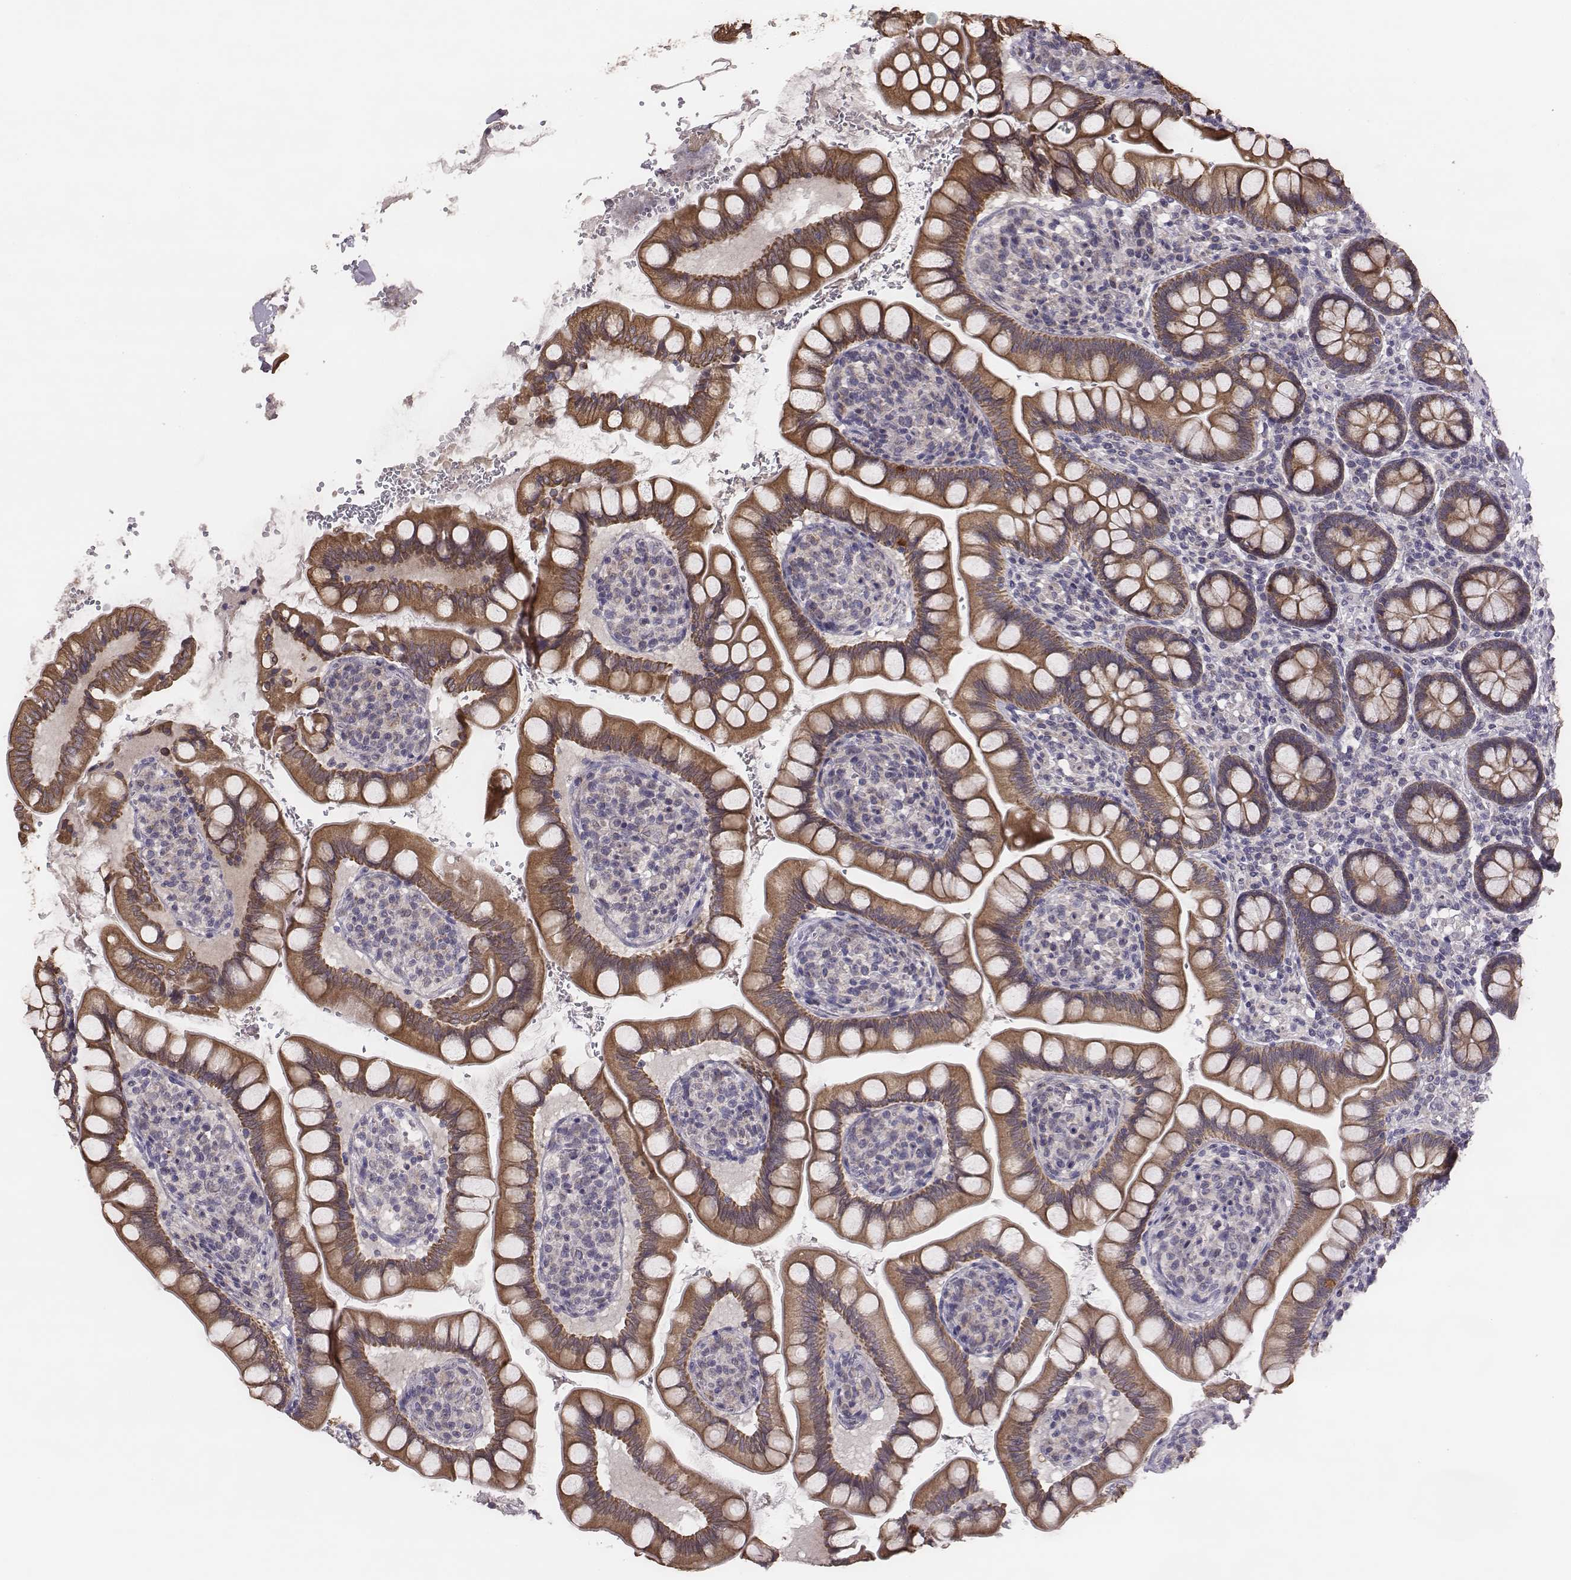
{"staining": {"intensity": "moderate", "quantity": ">75%", "location": "cytoplasmic/membranous"}, "tissue": "small intestine", "cell_type": "Glandular cells", "image_type": "normal", "snomed": [{"axis": "morphology", "description": "Normal tissue, NOS"}, {"axis": "topography", "description": "Small intestine"}], "caption": "A brown stain shows moderate cytoplasmic/membranous staining of a protein in glandular cells of benign small intestine. Nuclei are stained in blue.", "gene": "HAVCR1", "patient": {"sex": "female", "age": 56}}